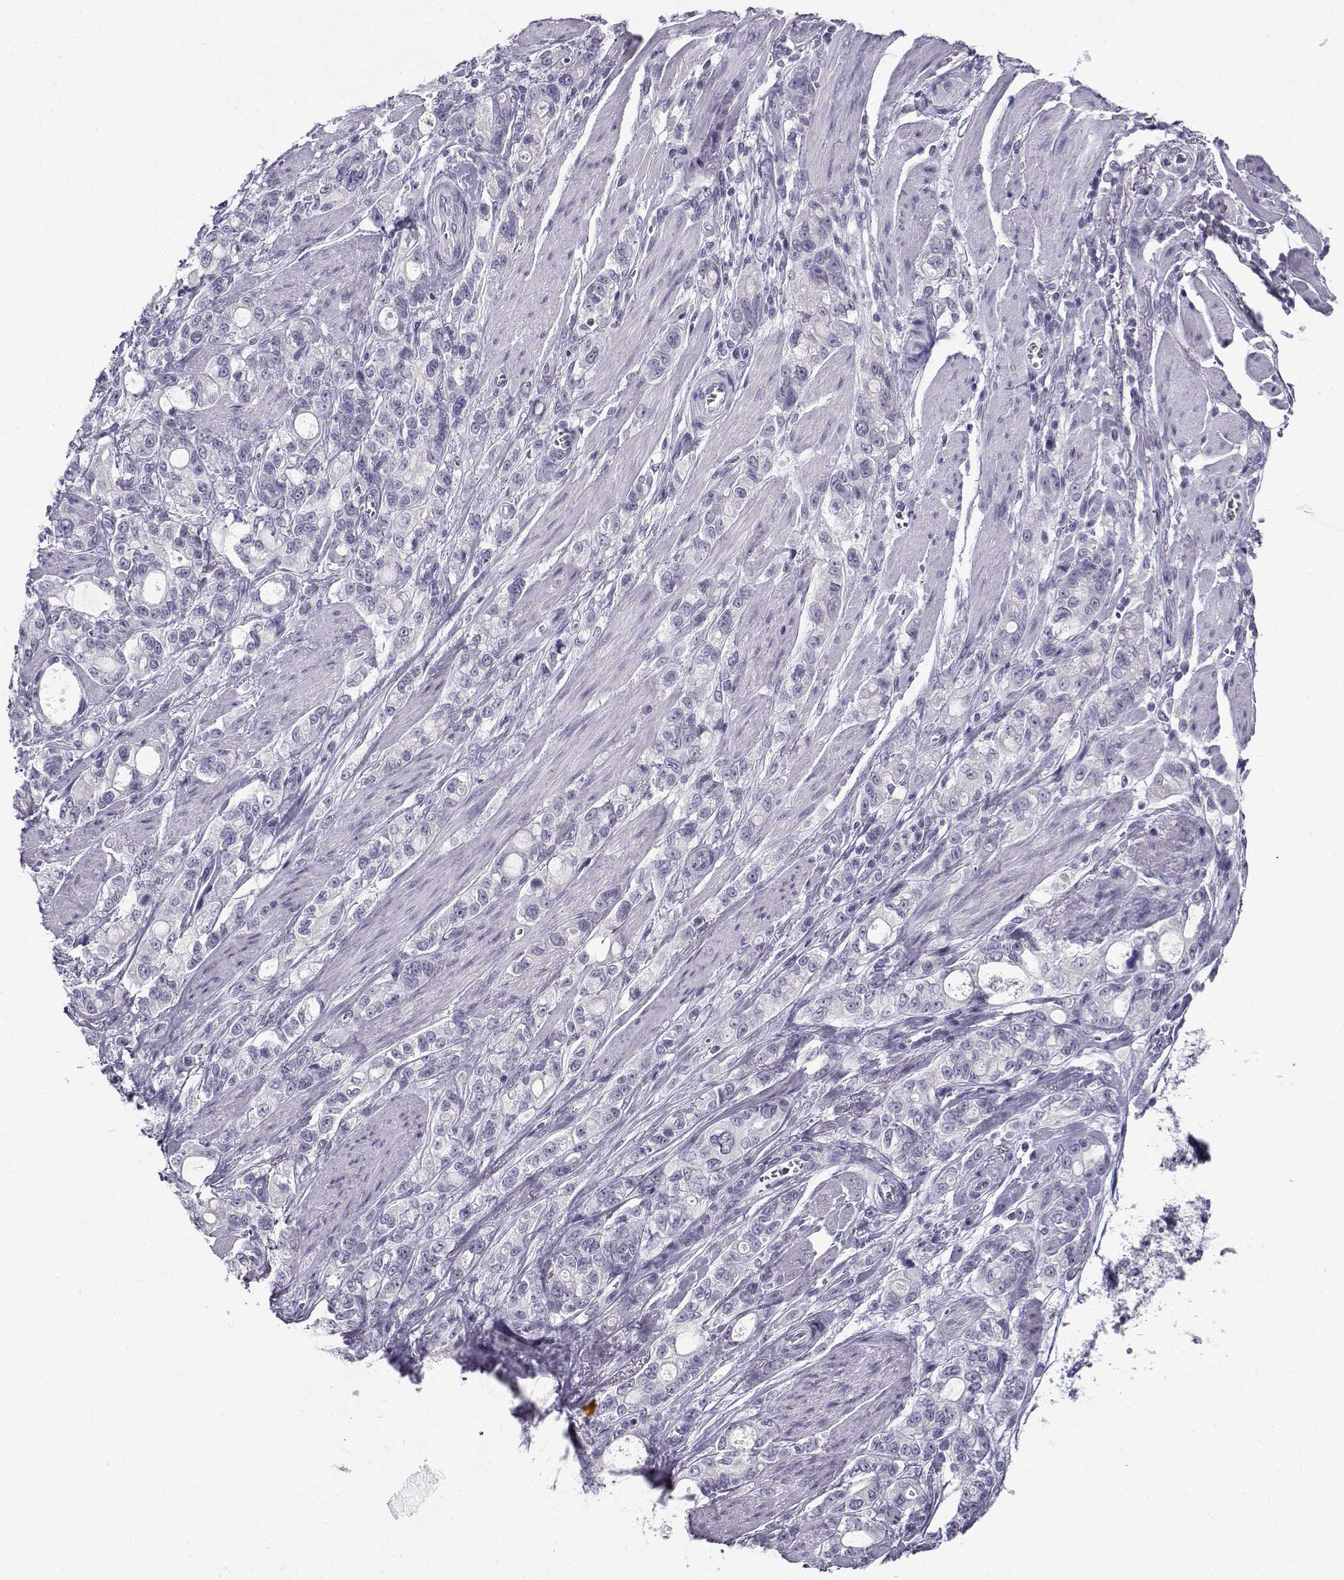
{"staining": {"intensity": "negative", "quantity": "none", "location": "none"}, "tissue": "stomach cancer", "cell_type": "Tumor cells", "image_type": "cancer", "snomed": [{"axis": "morphology", "description": "Adenocarcinoma, NOS"}, {"axis": "topography", "description": "Stomach"}], "caption": "IHC of stomach cancer reveals no expression in tumor cells.", "gene": "FAM166A", "patient": {"sex": "male", "age": 63}}